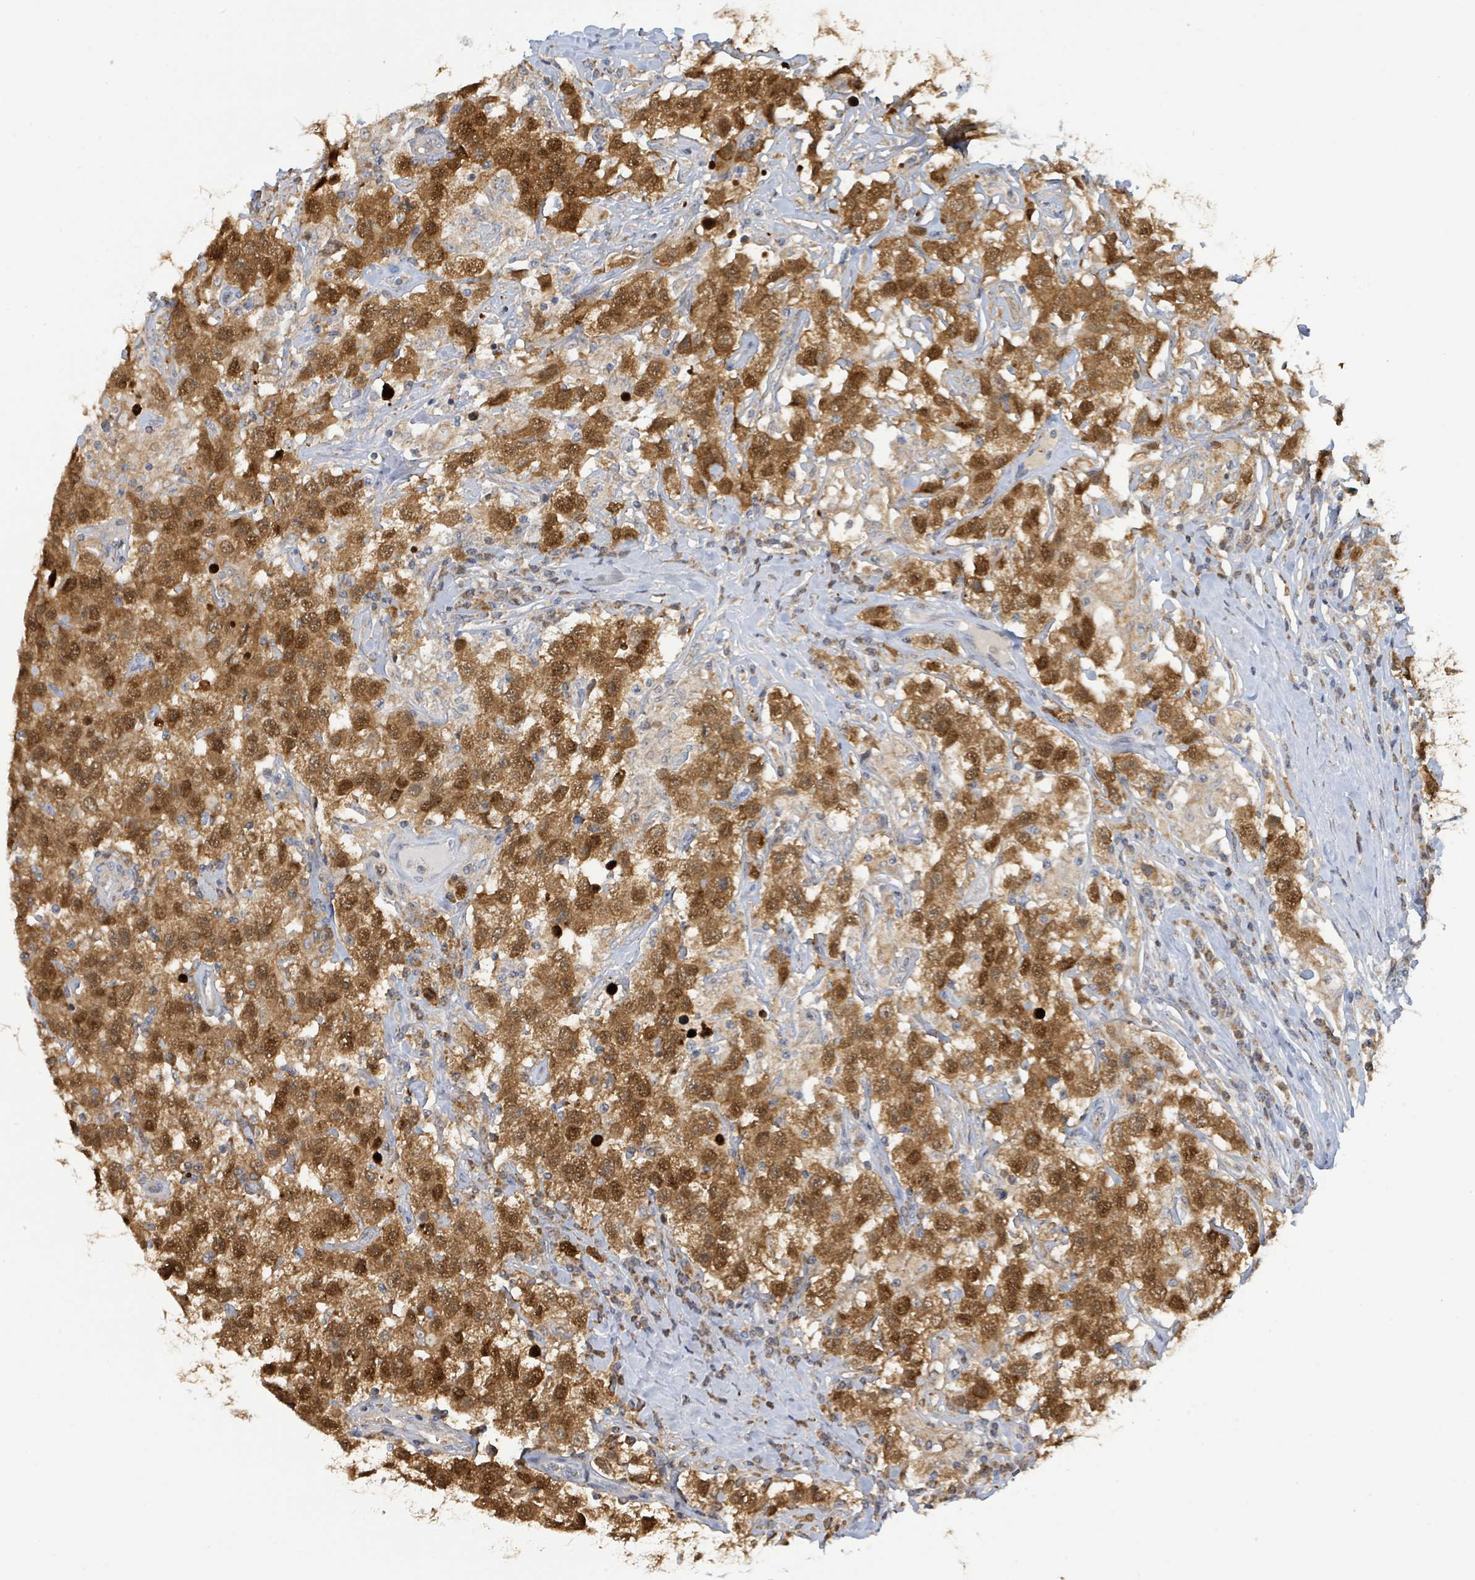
{"staining": {"intensity": "strong", "quantity": ">75%", "location": "cytoplasmic/membranous,nuclear"}, "tissue": "testis cancer", "cell_type": "Tumor cells", "image_type": "cancer", "snomed": [{"axis": "morphology", "description": "Seminoma, NOS"}, {"axis": "topography", "description": "Testis"}], "caption": "This photomicrograph demonstrates immunohistochemistry (IHC) staining of seminoma (testis), with high strong cytoplasmic/membranous and nuclear positivity in approximately >75% of tumor cells.", "gene": "PSMB7", "patient": {"sex": "male", "age": 41}}